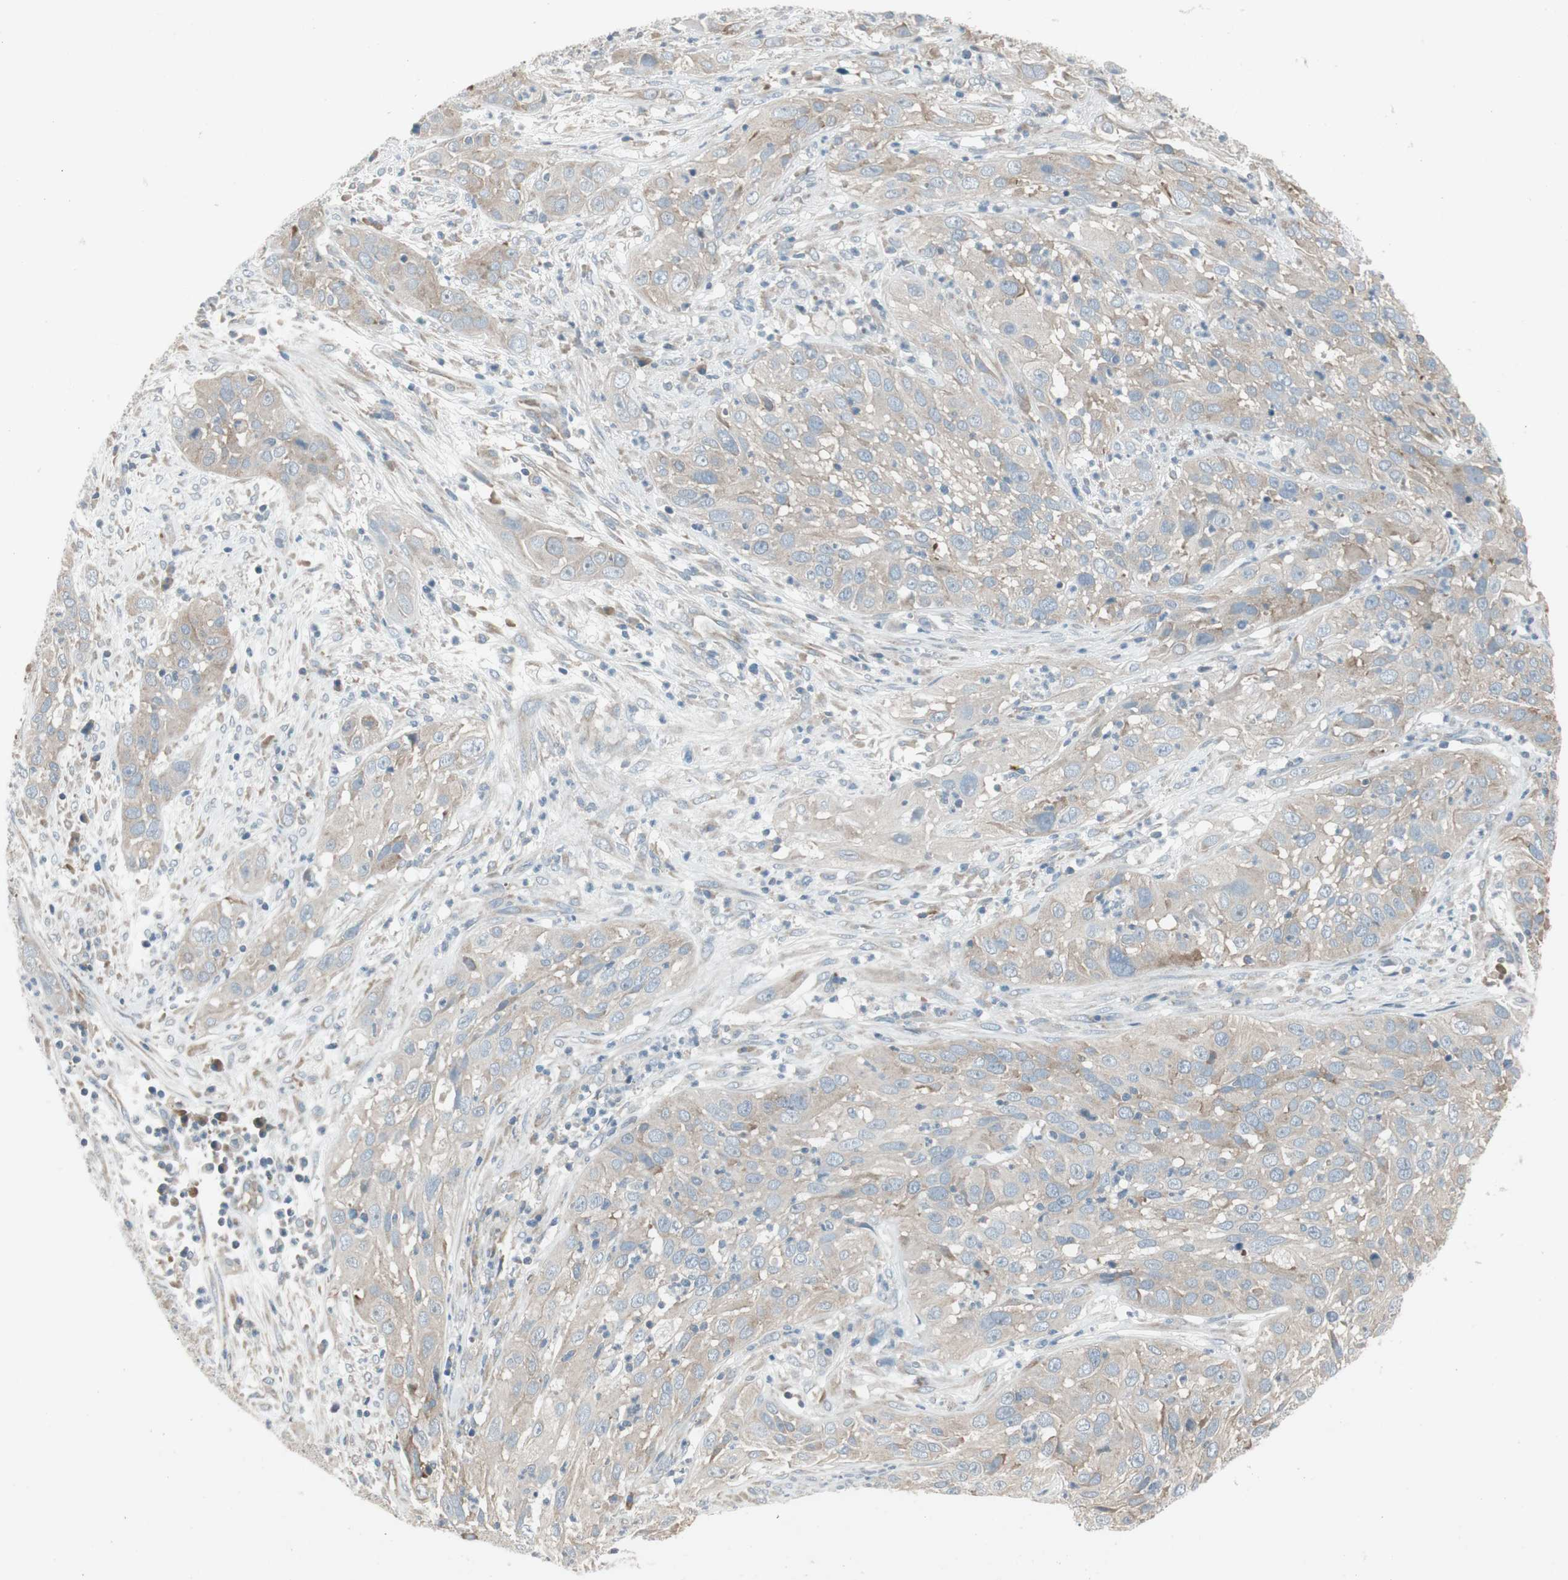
{"staining": {"intensity": "weak", "quantity": "25%-75%", "location": "cytoplasmic/membranous"}, "tissue": "cervical cancer", "cell_type": "Tumor cells", "image_type": "cancer", "snomed": [{"axis": "morphology", "description": "Squamous cell carcinoma, NOS"}, {"axis": "topography", "description": "Cervix"}], "caption": "High-magnification brightfield microscopy of cervical cancer (squamous cell carcinoma) stained with DAB (3,3'-diaminobenzidine) (brown) and counterstained with hematoxylin (blue). tumor cells exhibit weak cytoplasmic/membranous positivity is identified in about25%-75% of cells.", "gene": "PANK2", "patient": {"sex": "female", "age": 32}}